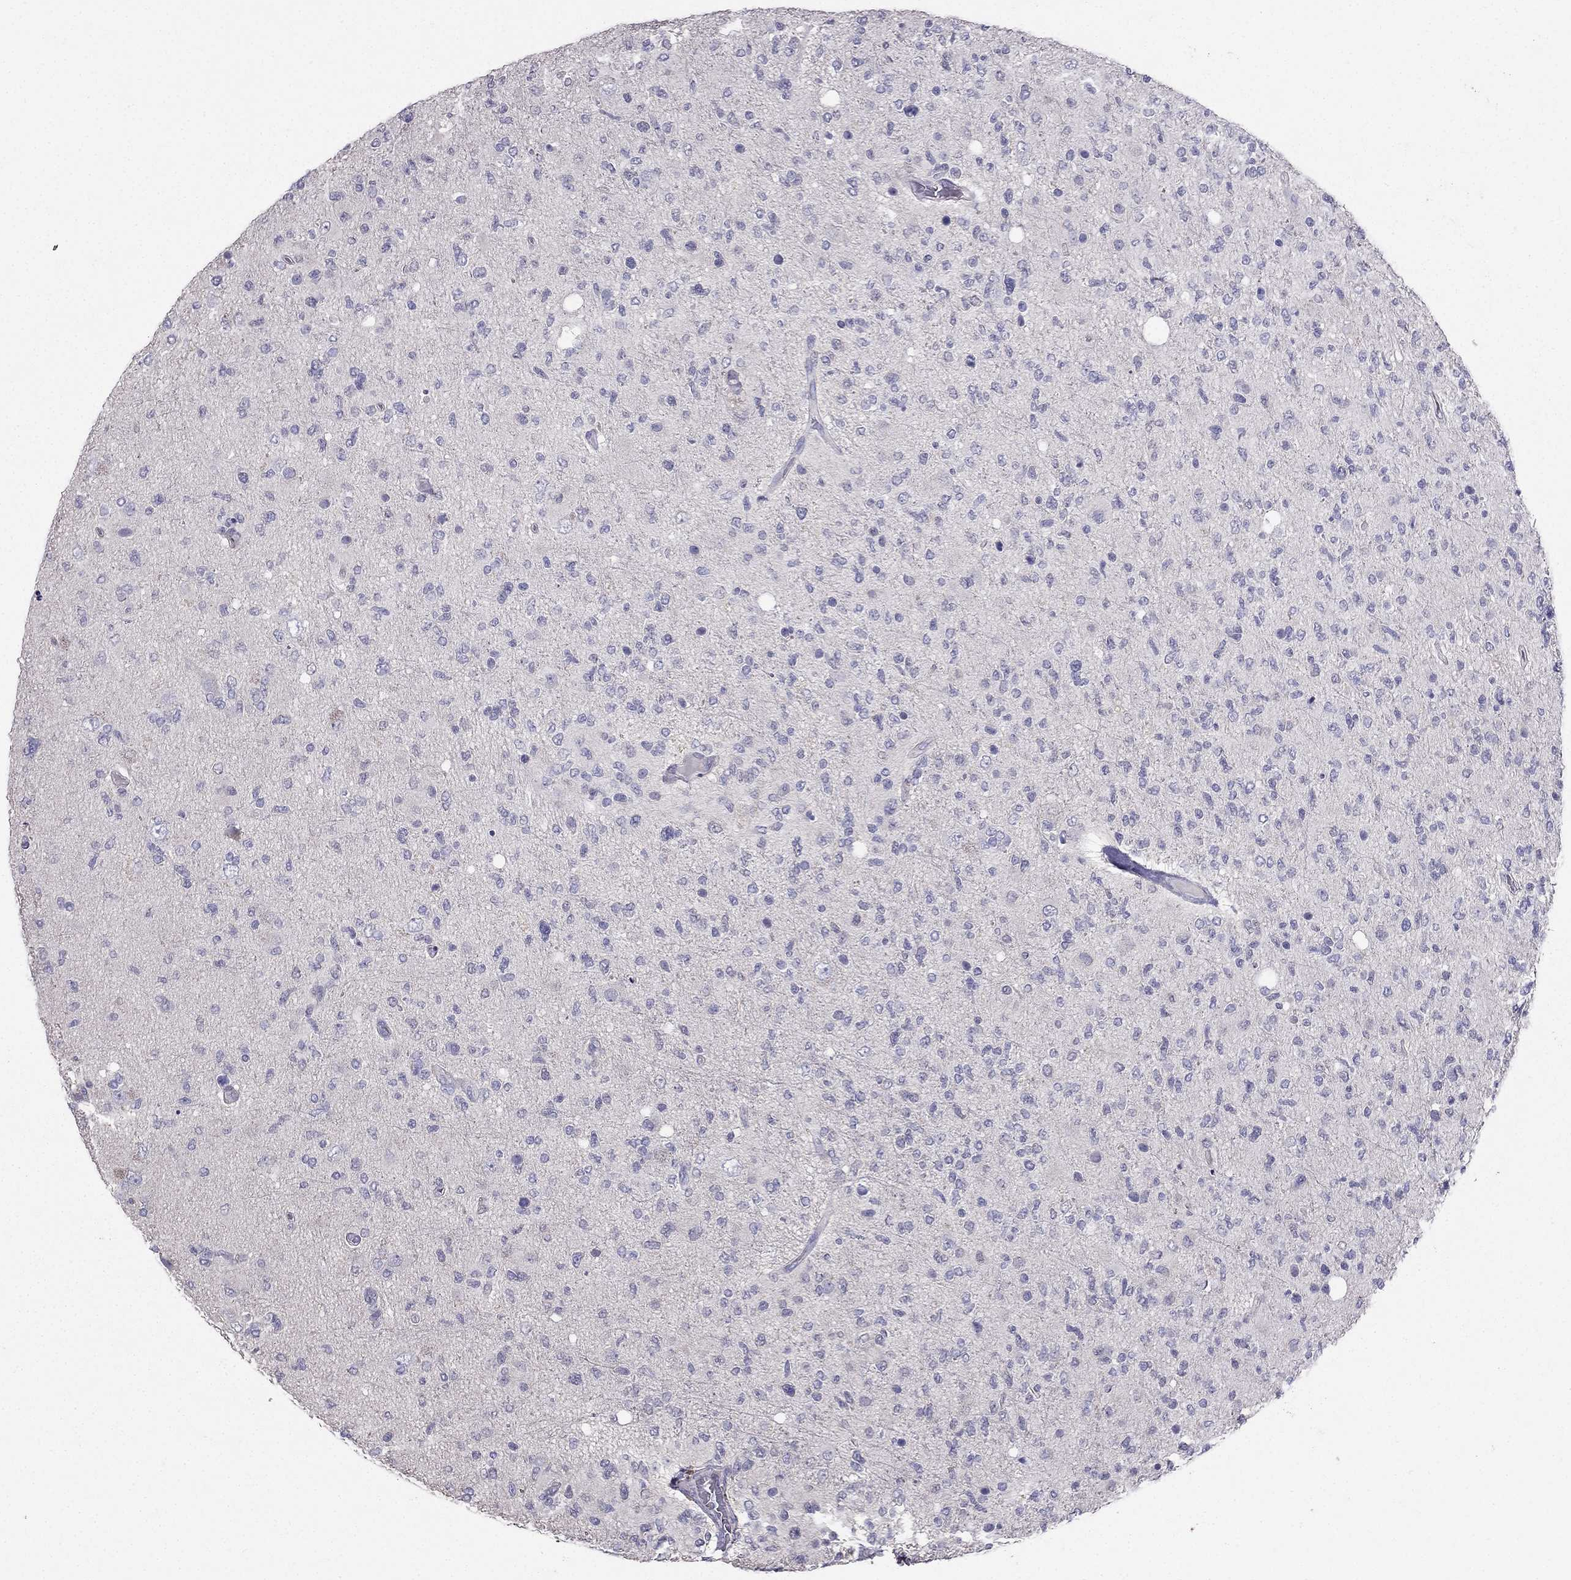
{"staining": {"intensity": "negative", "quantity": "none", "location": "none"}, "tissue": "glioma", "cell_type": "Tumor cells", "image_type": "cancer", "snomed": [{"axis": "morphology", "description": "Glioma, malignant, High grade"}, {"axis": "topography", "description": "Cerebral cortex"}], "caption": "A photomicrograph of glioma stained for a protein displays no brown staining in tumor cells.", "gene": "AS3MT", "patient": {"sex": "male", "age": 70}}